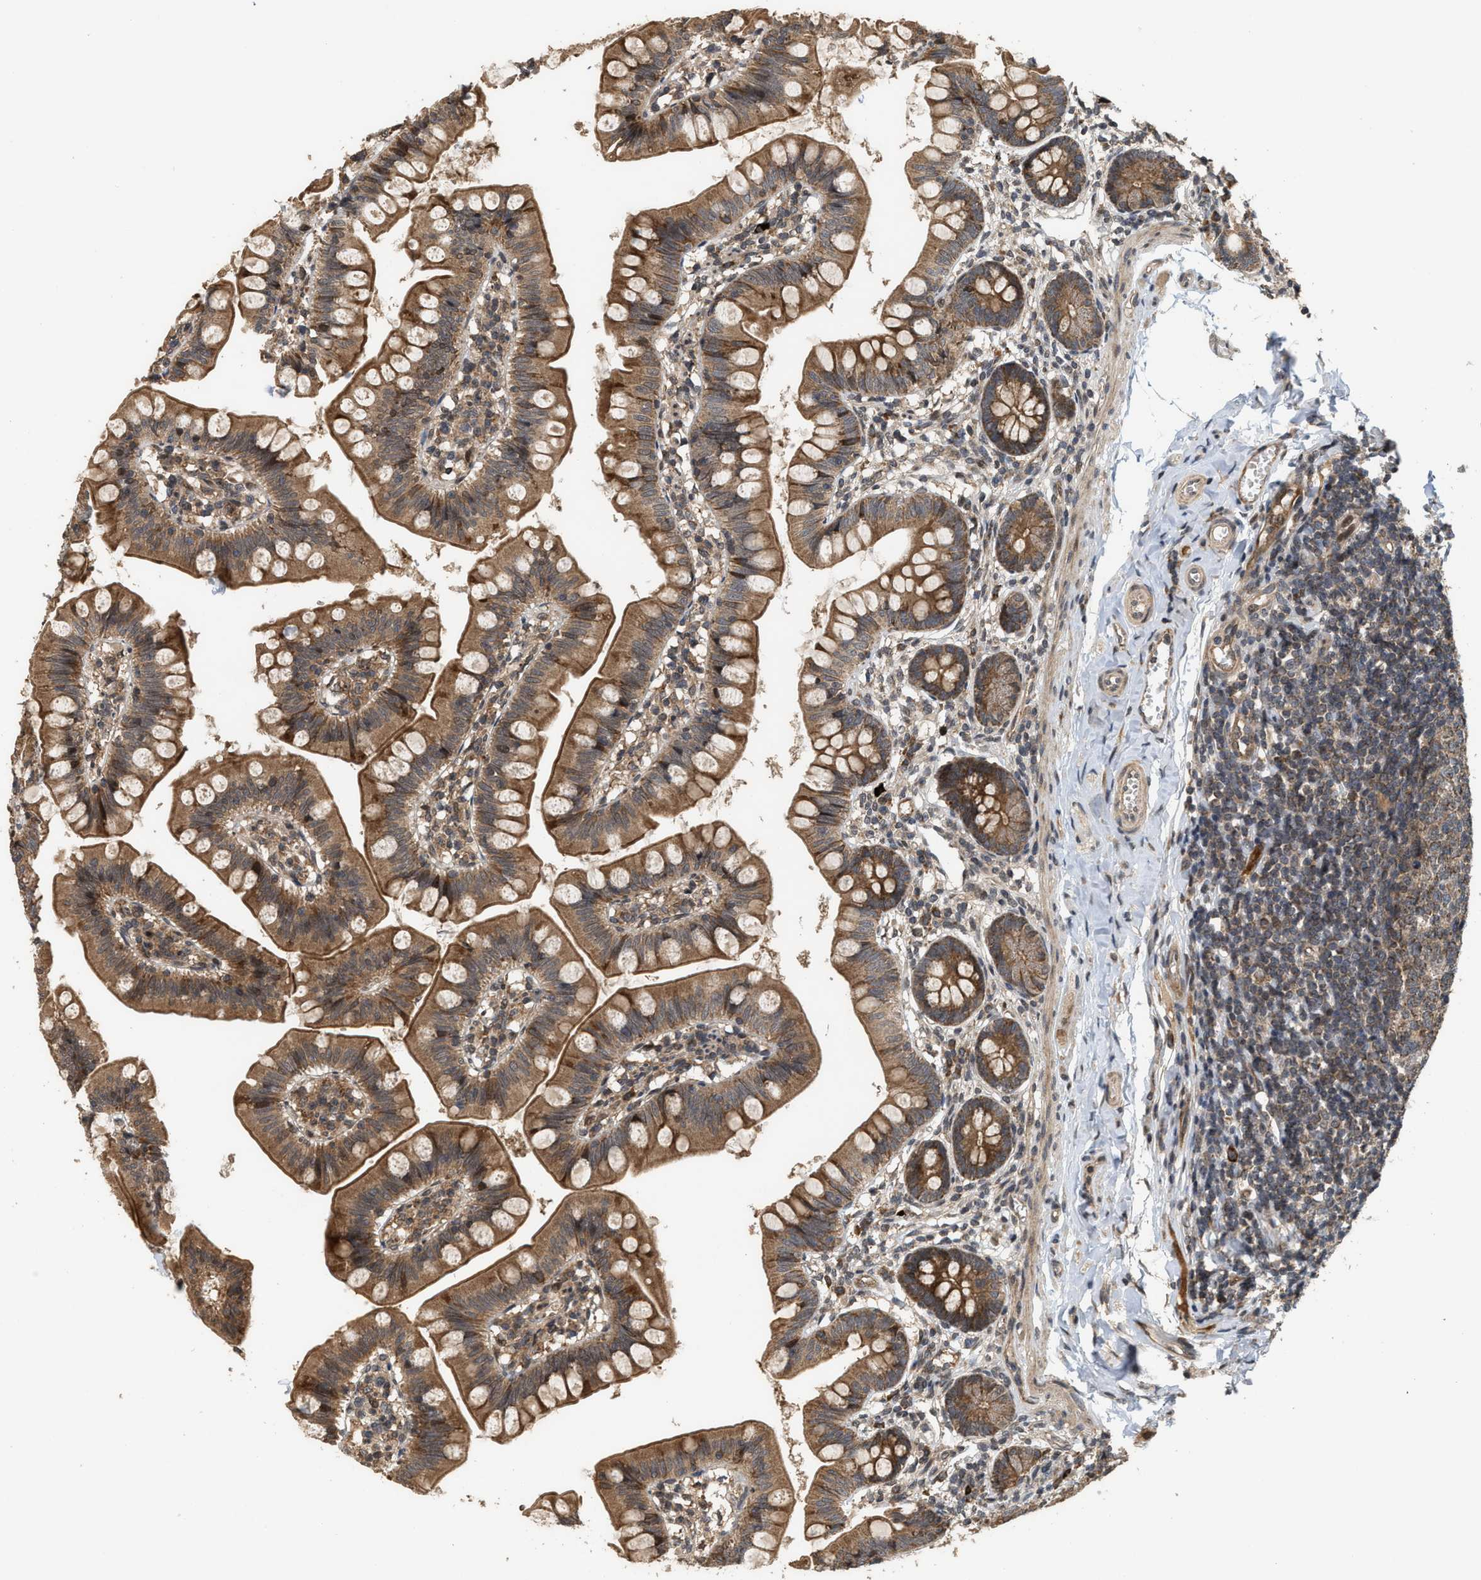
{"staining": {"intensity": "strong", "quantity": ">75%", "location": "cytoplasmic/membranous"}, "tissue": "small intestine", "cell_type": "Glandular cells", "image_type": "normal", "snomed": [{"axis": "morphology", "description": "Normal tissue, NOS"}, {"axis": "topography", "description": "Small intestine"}], "caption": "Small intestine stained for a protein exhibits strong cytoplasmic/membranous positivity in glandular cells. Nuclei are stained in blue.", "gene": "ELP2", "patient": {"sex": "male", "age": 7}}